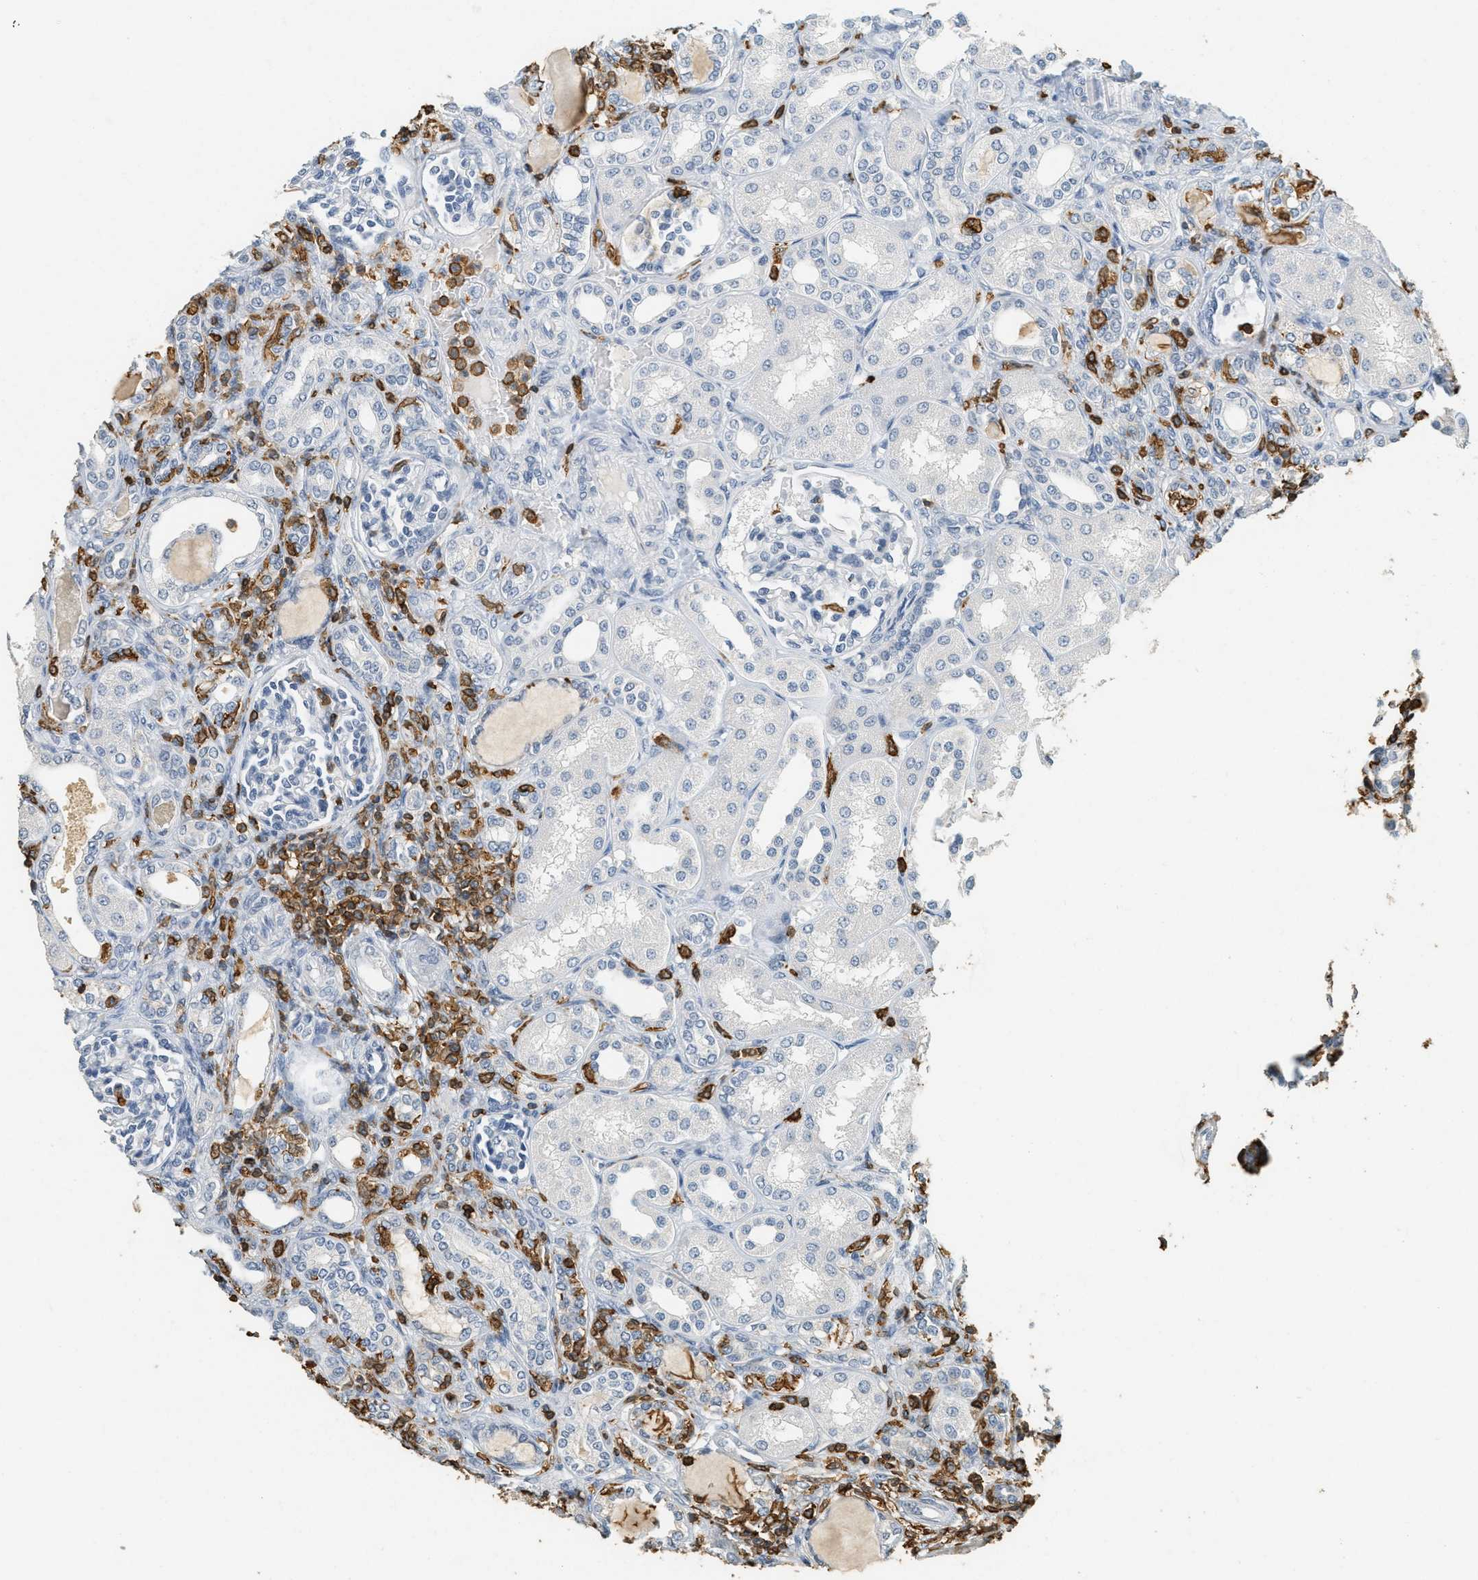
{"staining": {"intensity": "negative", "quantity": "none", "location": "none"}, "tissue": "kidney", "cell_type": "Cells in glomeruli", "image_type": "normal", "snomed": [{"axis": "morphology", "description": "Normal tissue, NOS"}, {"axis": "topography", "description": "Kidney"}], "caption": "Human kidney stained for a protein using immunohistochemistry displays no positivity in cells in glomeruli.", "gene": "LSP1", "patient": {"sex": "male", "age": 7}}